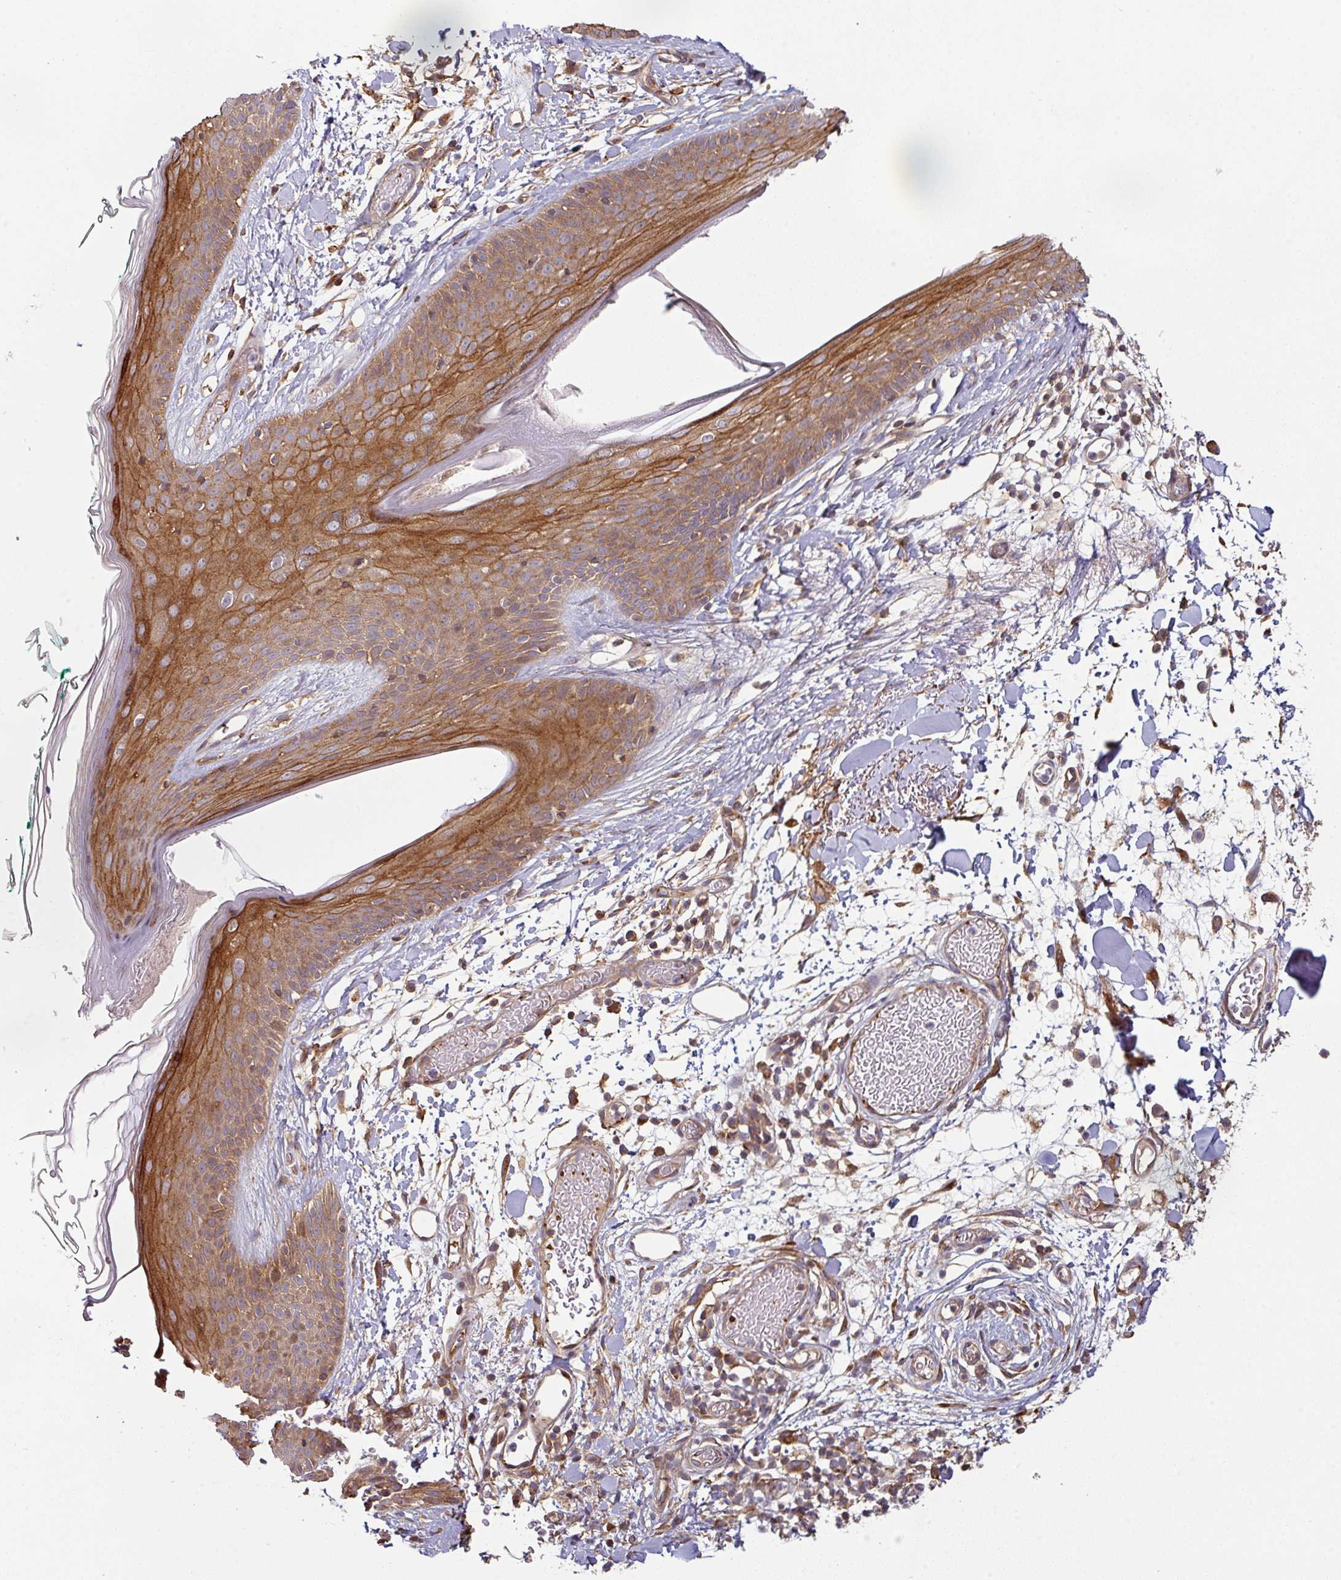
{"staining": {"intensity": "moderate", "quantity": ">75%", "location": "cytoplasmic/membranous"}, "tissue": "skin", "cell_type": "Fibroblasts", "image_type": "normal", "snomed": [{"axis": "morphology", "description": "Normal tissue, NOS"}, {"axis": "topography", "description": "Skin"}], "caption": "Benign skin was stained to show a protein in brown. There is medium levels of moderate cytoplasmic/membranous expression in approximately >75% of fibroblasts.", "gene": "CASP2", "patient": {"sex": "male", "age": 79}}